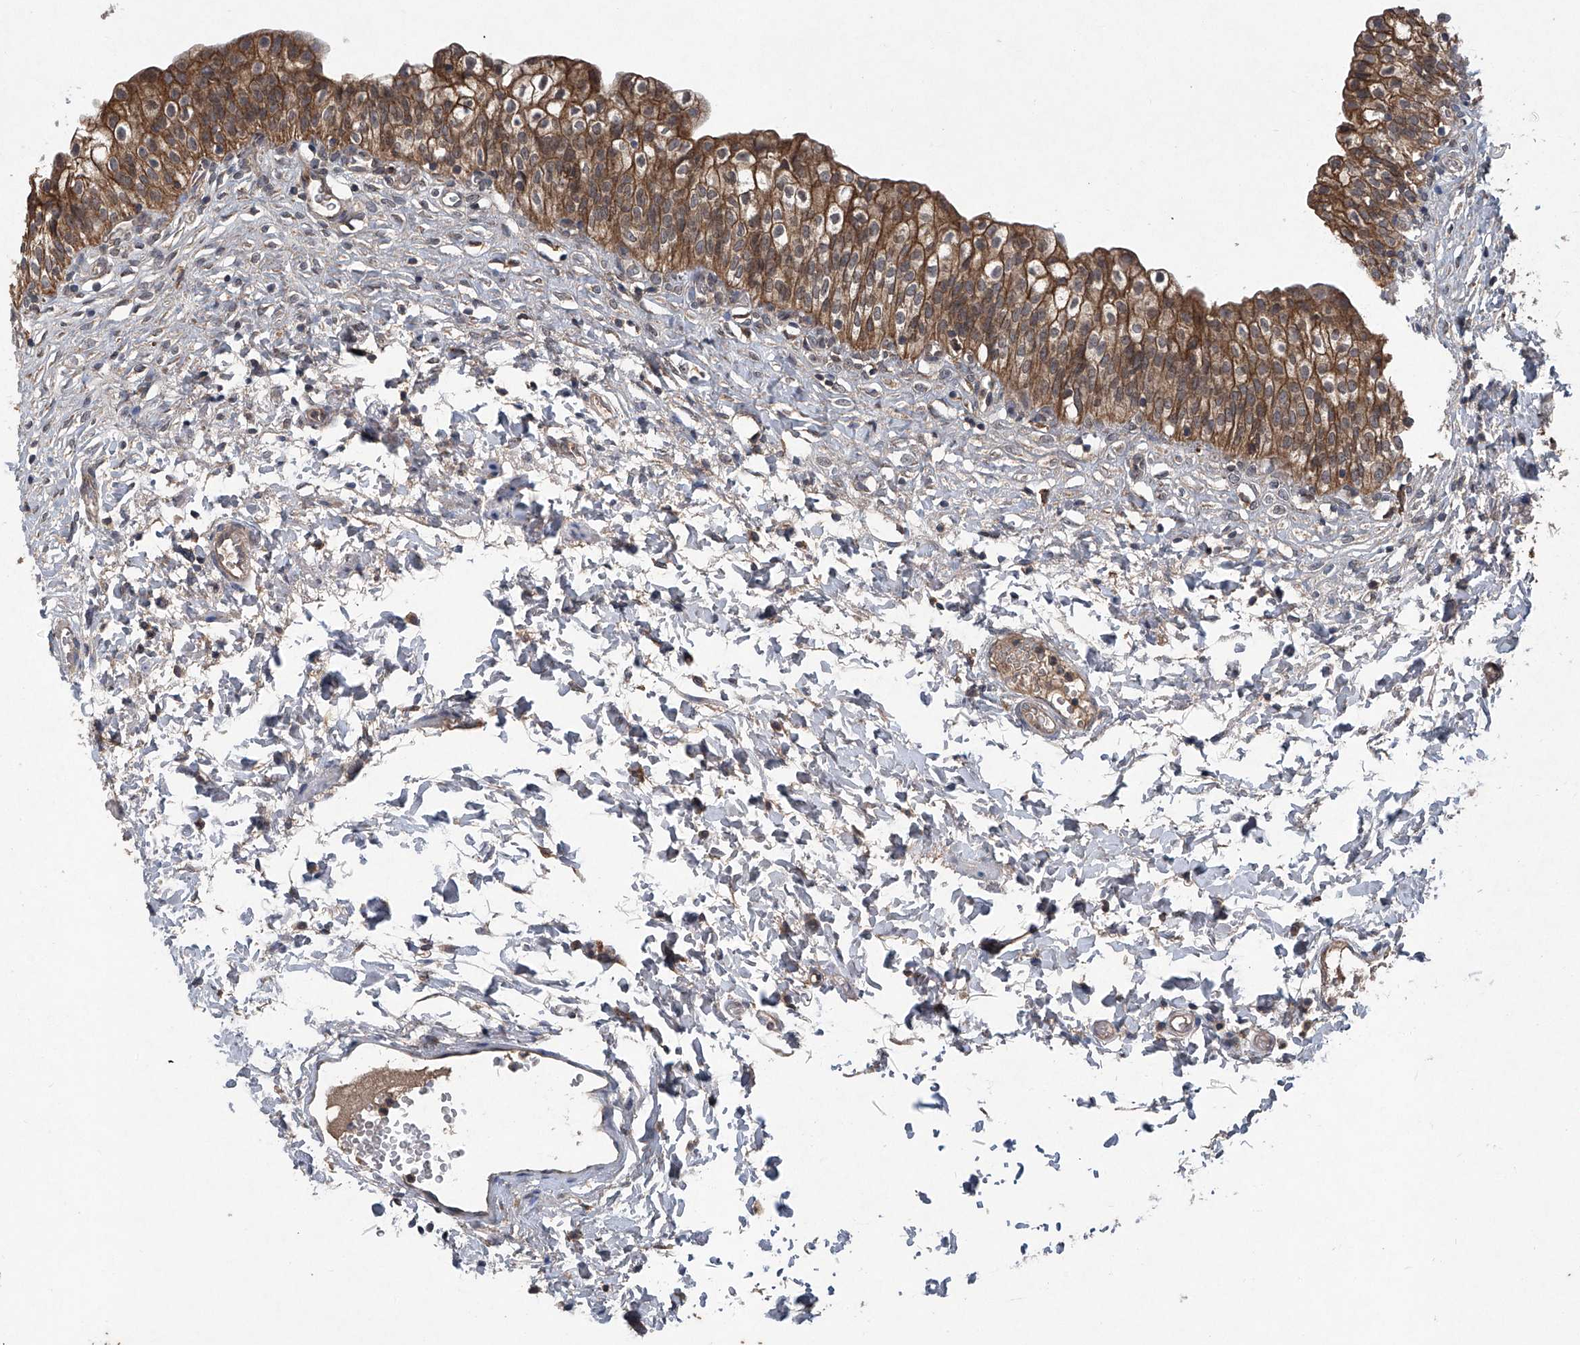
{"staining": {"intensity": "moderate", "quantity": ">75%", "location": "cytoplasmic/membranous"}, "tissue": "urinary bladder", "cell_type": "Urothelial cells", "image_type": "normal", "snomed": [{"axis": "morphology", "description": "Normal tissue, NOS"}, {"axis": "topography", "description": "Urinary bladder"}], "caption": "Protein expression by immunohistochemistry (IHC) displays moderate cytoplasmic/membranous positivity in about >75% of urothelial cells in normal urinary bladder.", "gene": "SUMF2", "patient": {"sex": "male", "age": 55}}